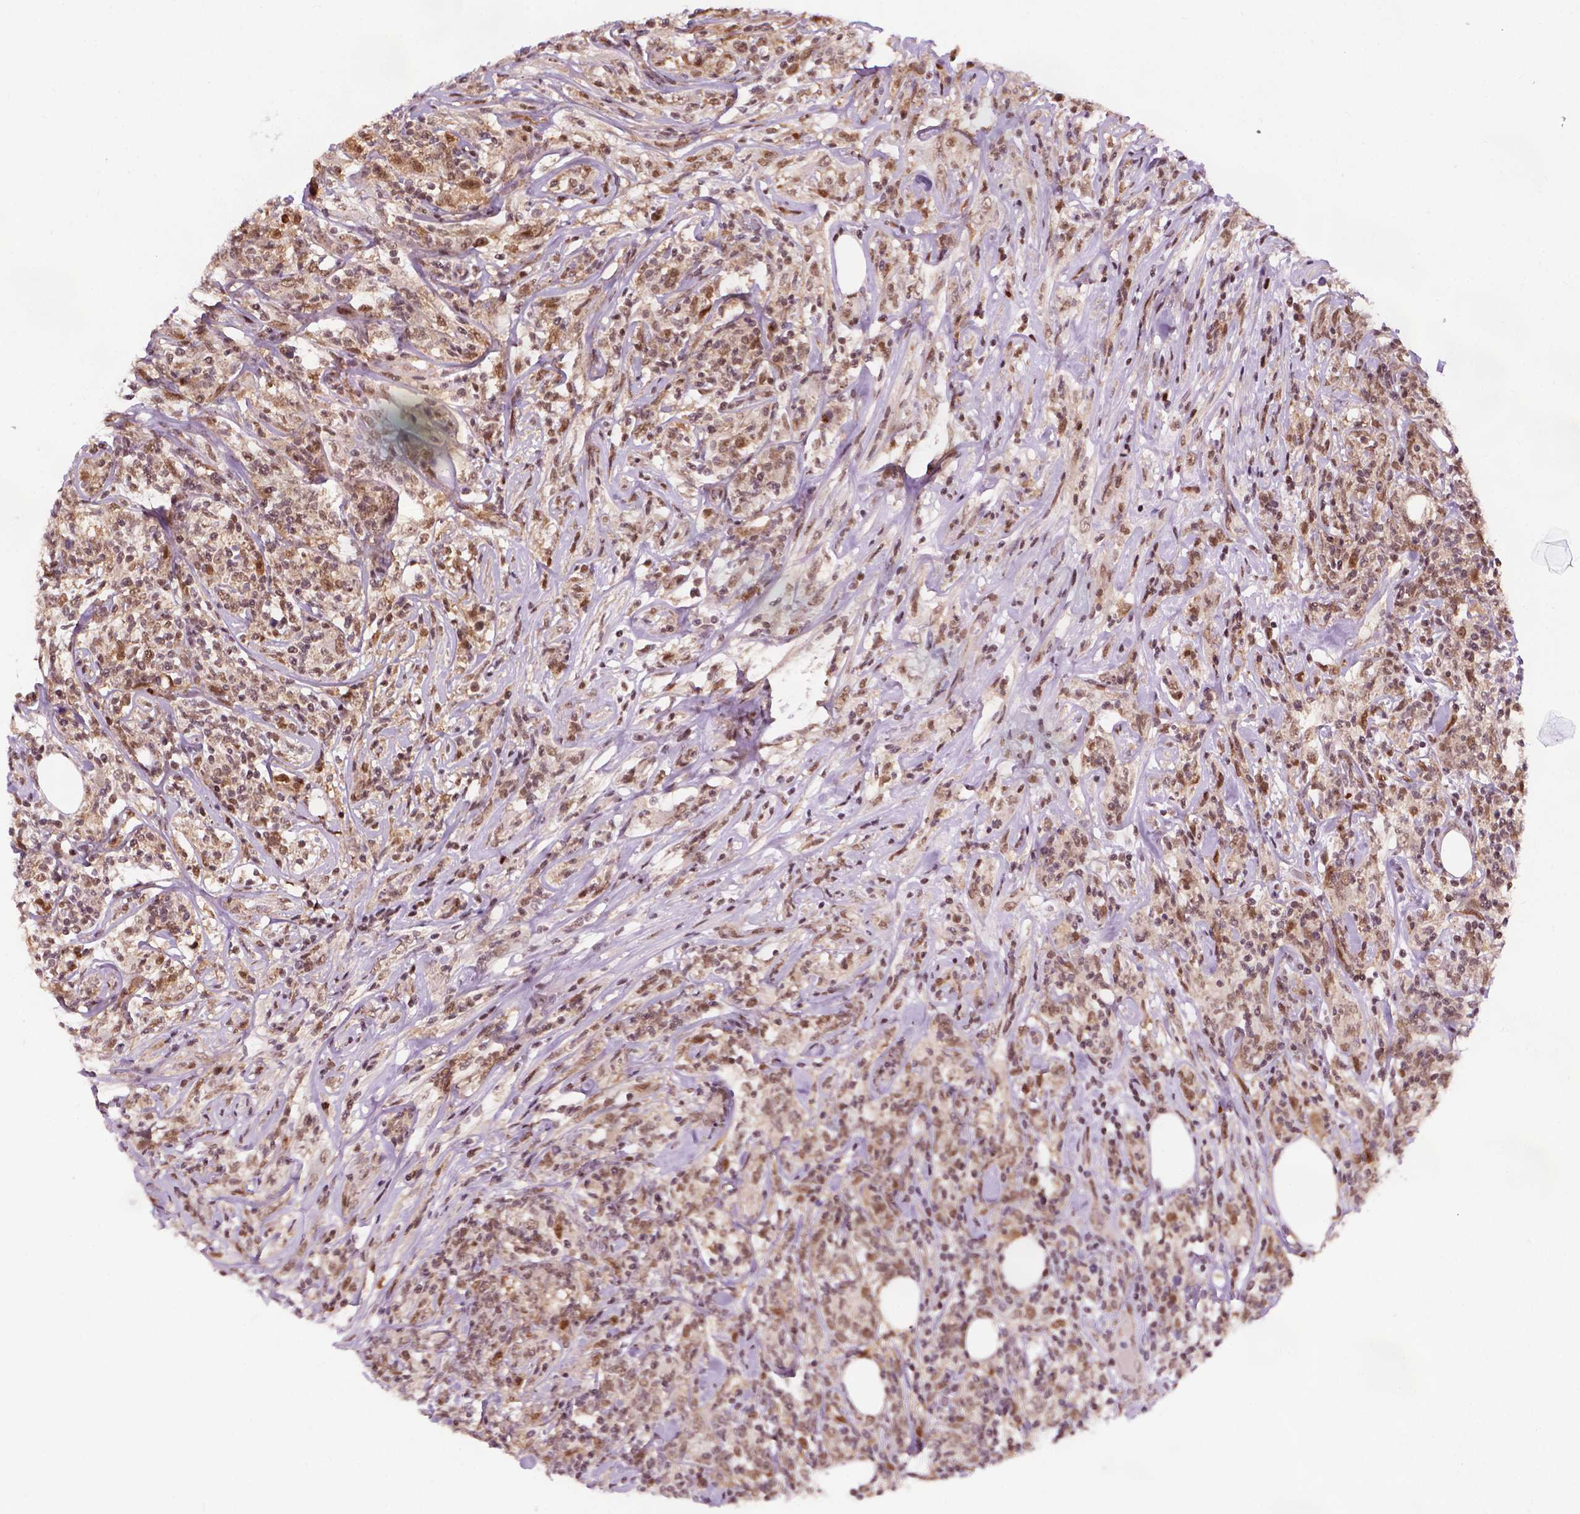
{"staining": {"intensity": "moderate", "quantity": ">75%", "location": "nuclear"}, "tissue": "lymphoma", "cell_type": "Tumor cells", "image_type": "cancer", "snomed": [{"axis": "morphology", "description": "Malignant lymphoma, non-Hodgkin's type, High grade"}, {"axis": "topography", "description": "Lymph node"}], "caption": "The histopathology image demonstrates a brown stain indicating the presence of a protein in the nuclear of tumor cells in lymphoma.", "gene": "PER2", "patient": {"sex": "female", "age": 84}}